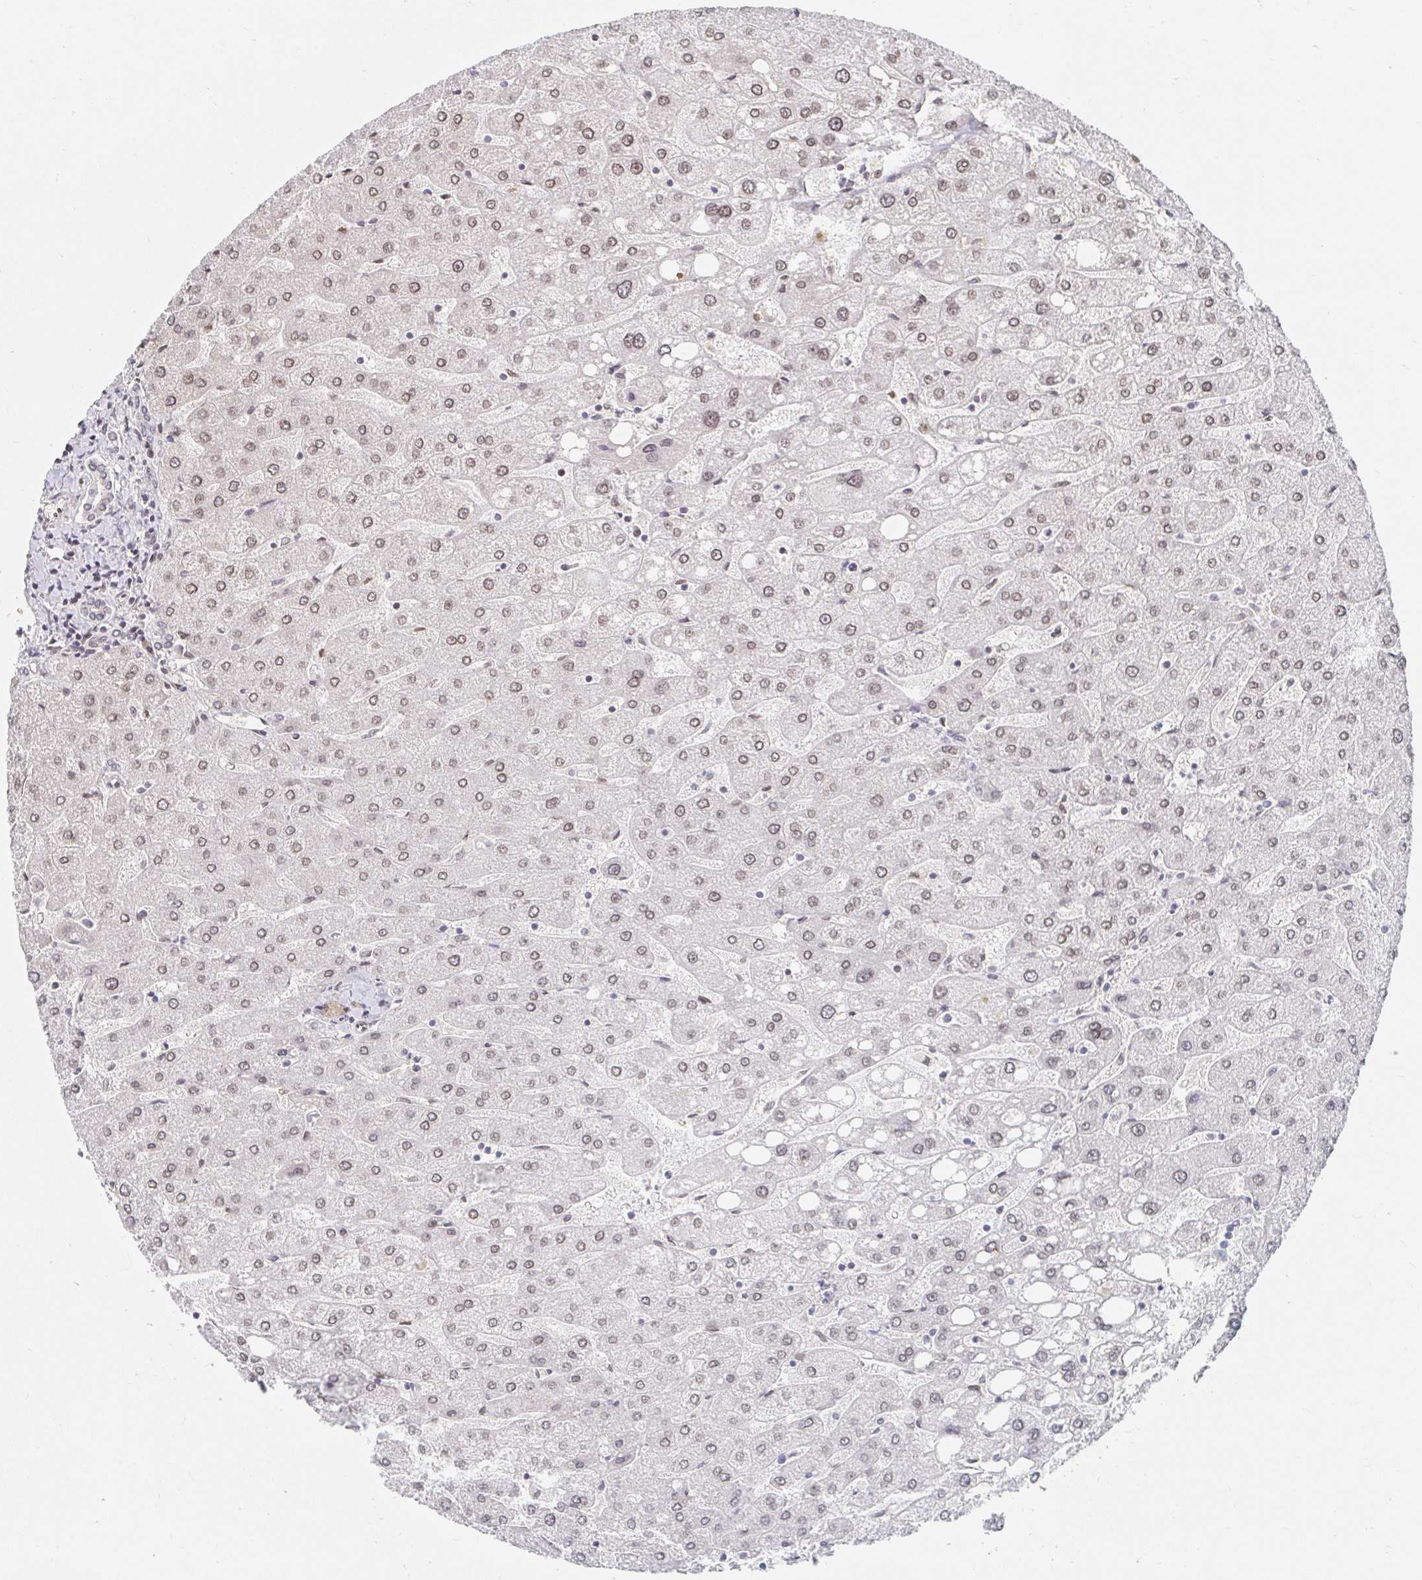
{"staining": {"intensity": "negative", "quantity": "none", "location": "none"}, "tissue": "liver", "cell_type": "Cholangiocytes", "image_type": "normal", "snomed": [{"axis": "morphology", "description": "Normal tissue, NOS"}, {"axis": "topography", "description": "Liver"}], "caption": "Protein analysis of normal liver demonstrates no significant staining in cholangiocytes.", "gene": "CHD2", "patient": {"sex": "male", "age": 67}}